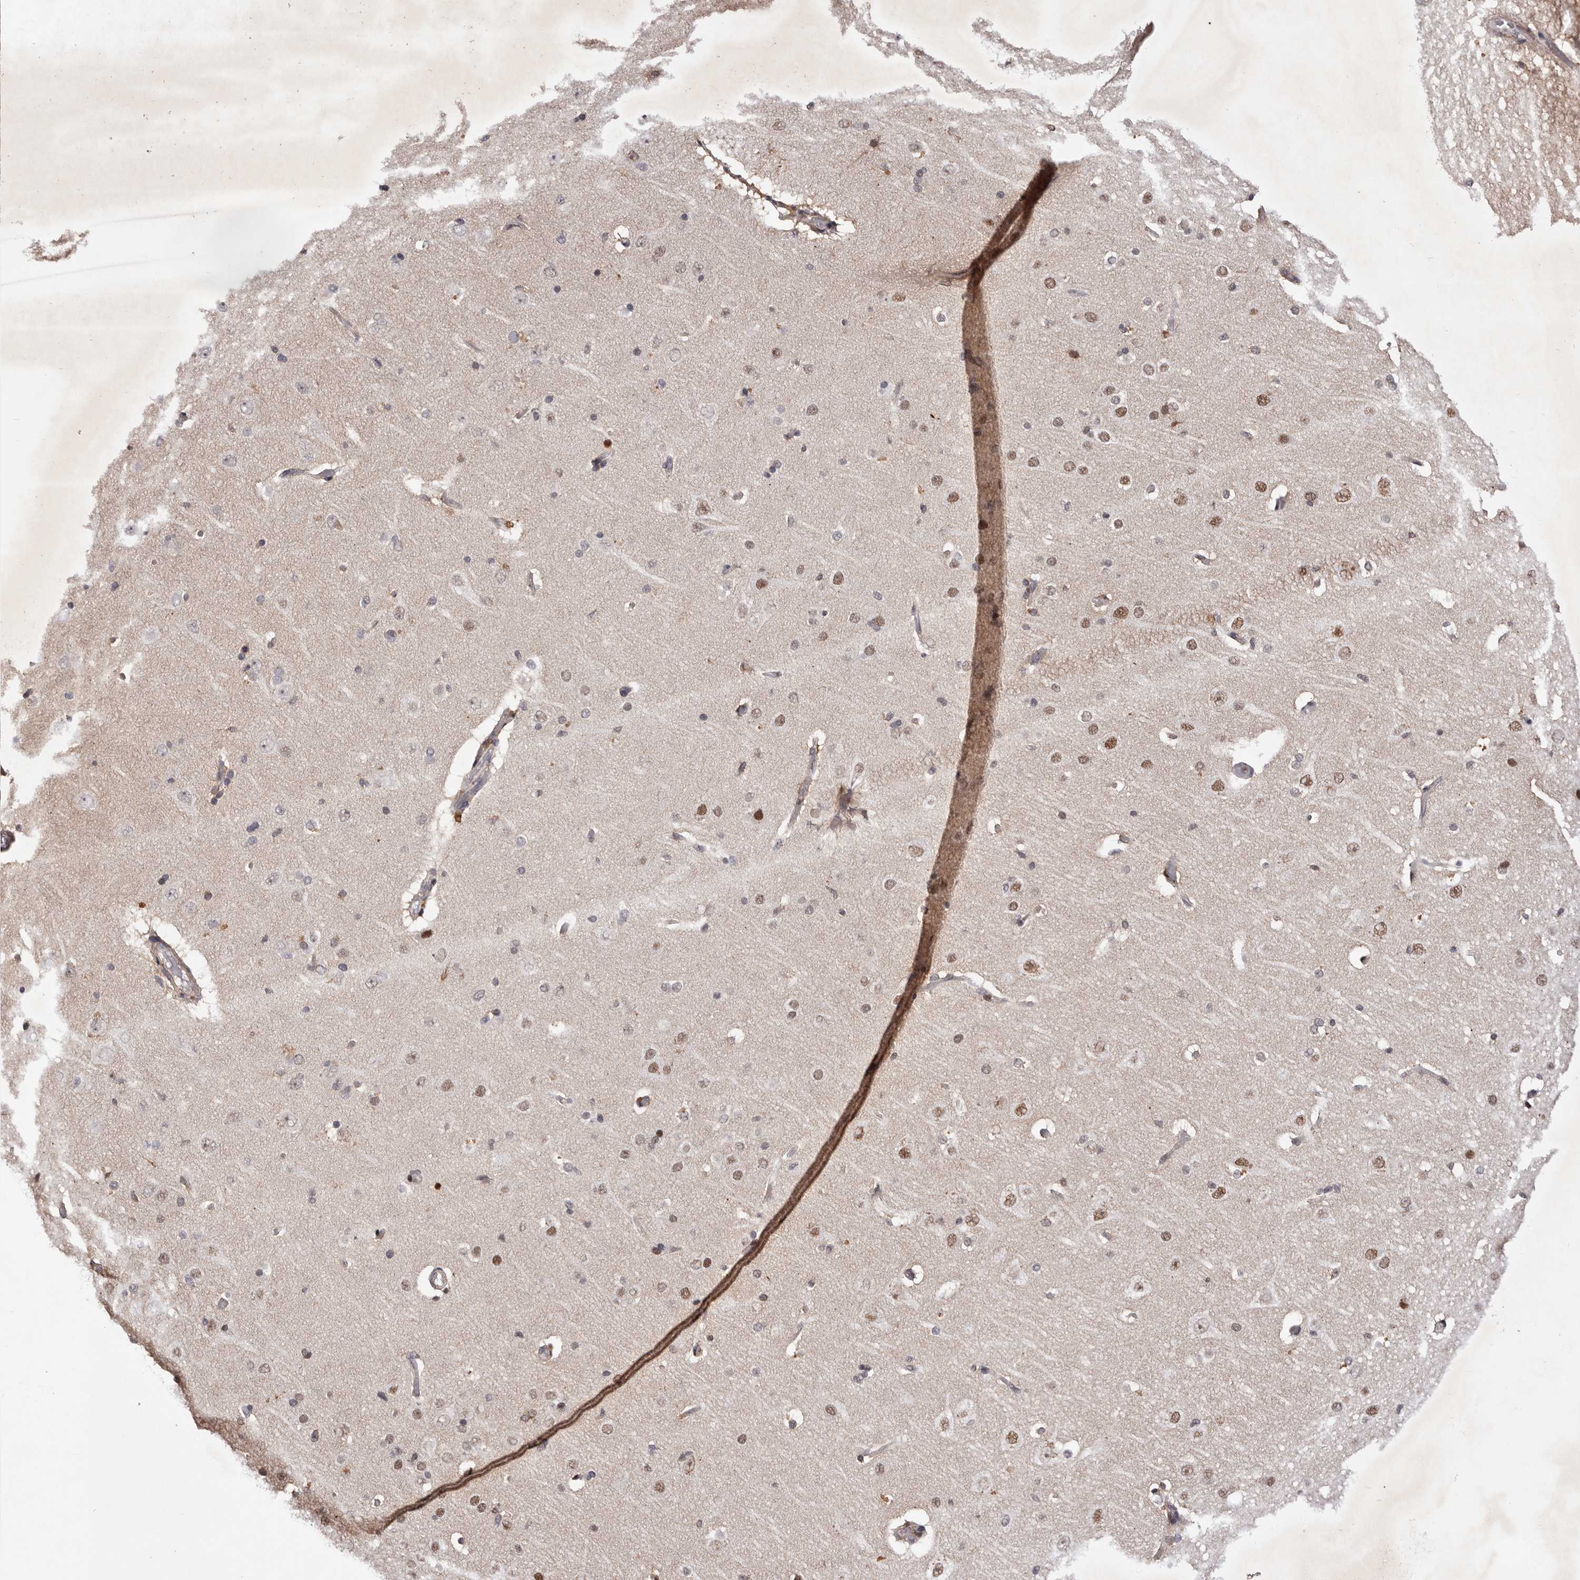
{"staining": {"intensity": "weak", "quantity": "25%-75%", "location": "cytoplasmic/membranous,nuclear"}, "tissue": "cerebral cortex", "cell_type": "Endothelial cells", "image_type": "normal", "snomed": [{"axis": "morphology", "description": "Normal tissue, NOS"}, {"axis": "topography", "description": "Cerebral cortex"}], "caption": "The histopathology image displays immunohistochemical staining of benign cerebral cortex. There is weak cytoplasmic/membranous,nuclear expression is identified in about 25%-75% of endothelial cells. Using DAB (3,3'-diaminobenzidine) (brown) and hematoxylin (blue) stains, captured at high magnification using brightfield microscopy.", "gene": "FBXO5", "patient": {"sex": "male", "age": 34}}